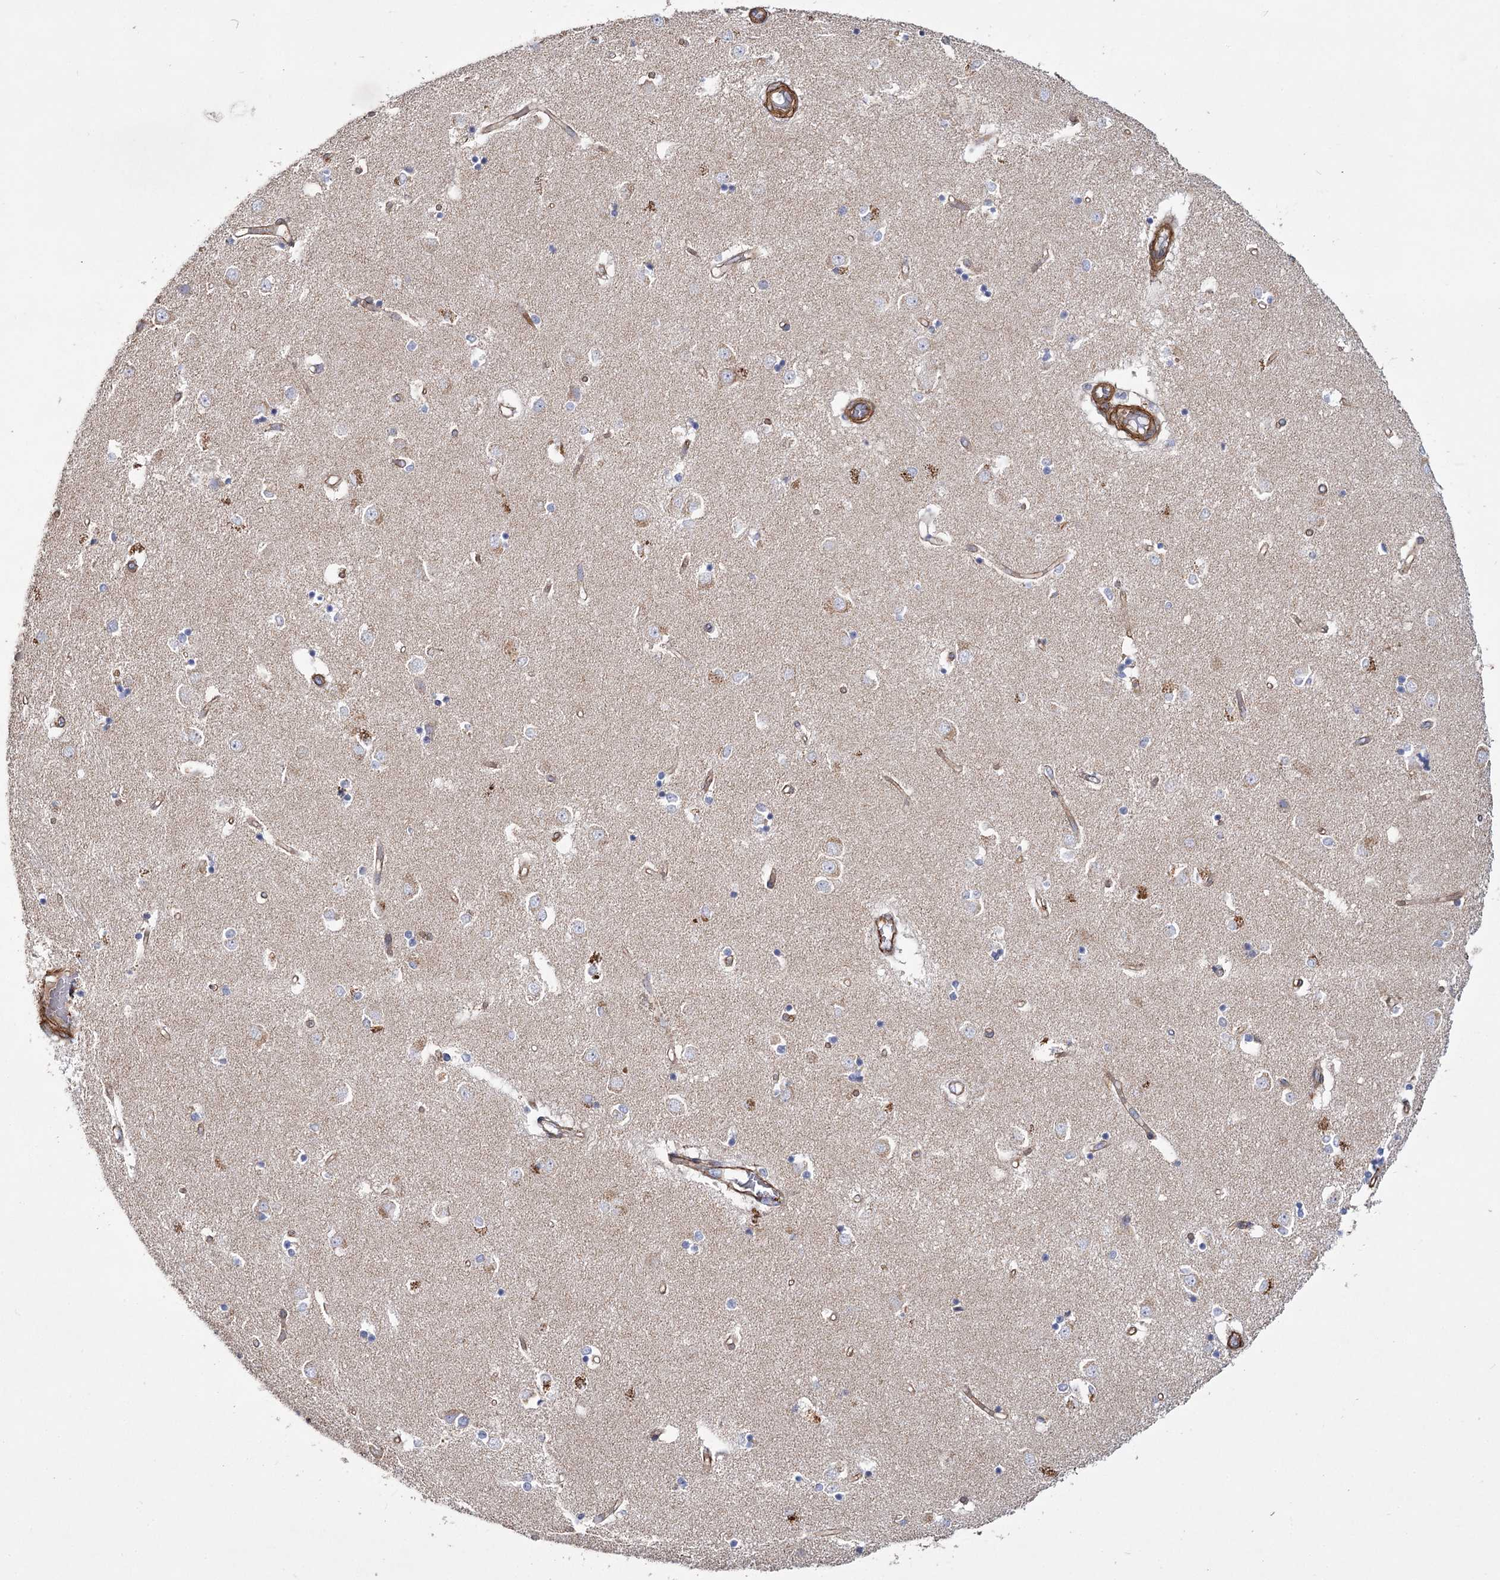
{"staining": {"intensity": "negative", "quantity": "none", "location": "none"}, "tissue": "caudate", "cell_type": "Glial cells", "image_type": "normal", "snomed": [{"axis": "morphology", "description": "Normal tissue, NOS"}, {"axis": "topography", "description": "Lateral ventricle wall"}], "caption": "DAB (3,3'-diaminobenzidine) immunohistochemical staining of benign human caudate exhibits no significant staining in glial cells.", "gene": "TMEM164", "patient": {"sex": "male", "age": 45}}